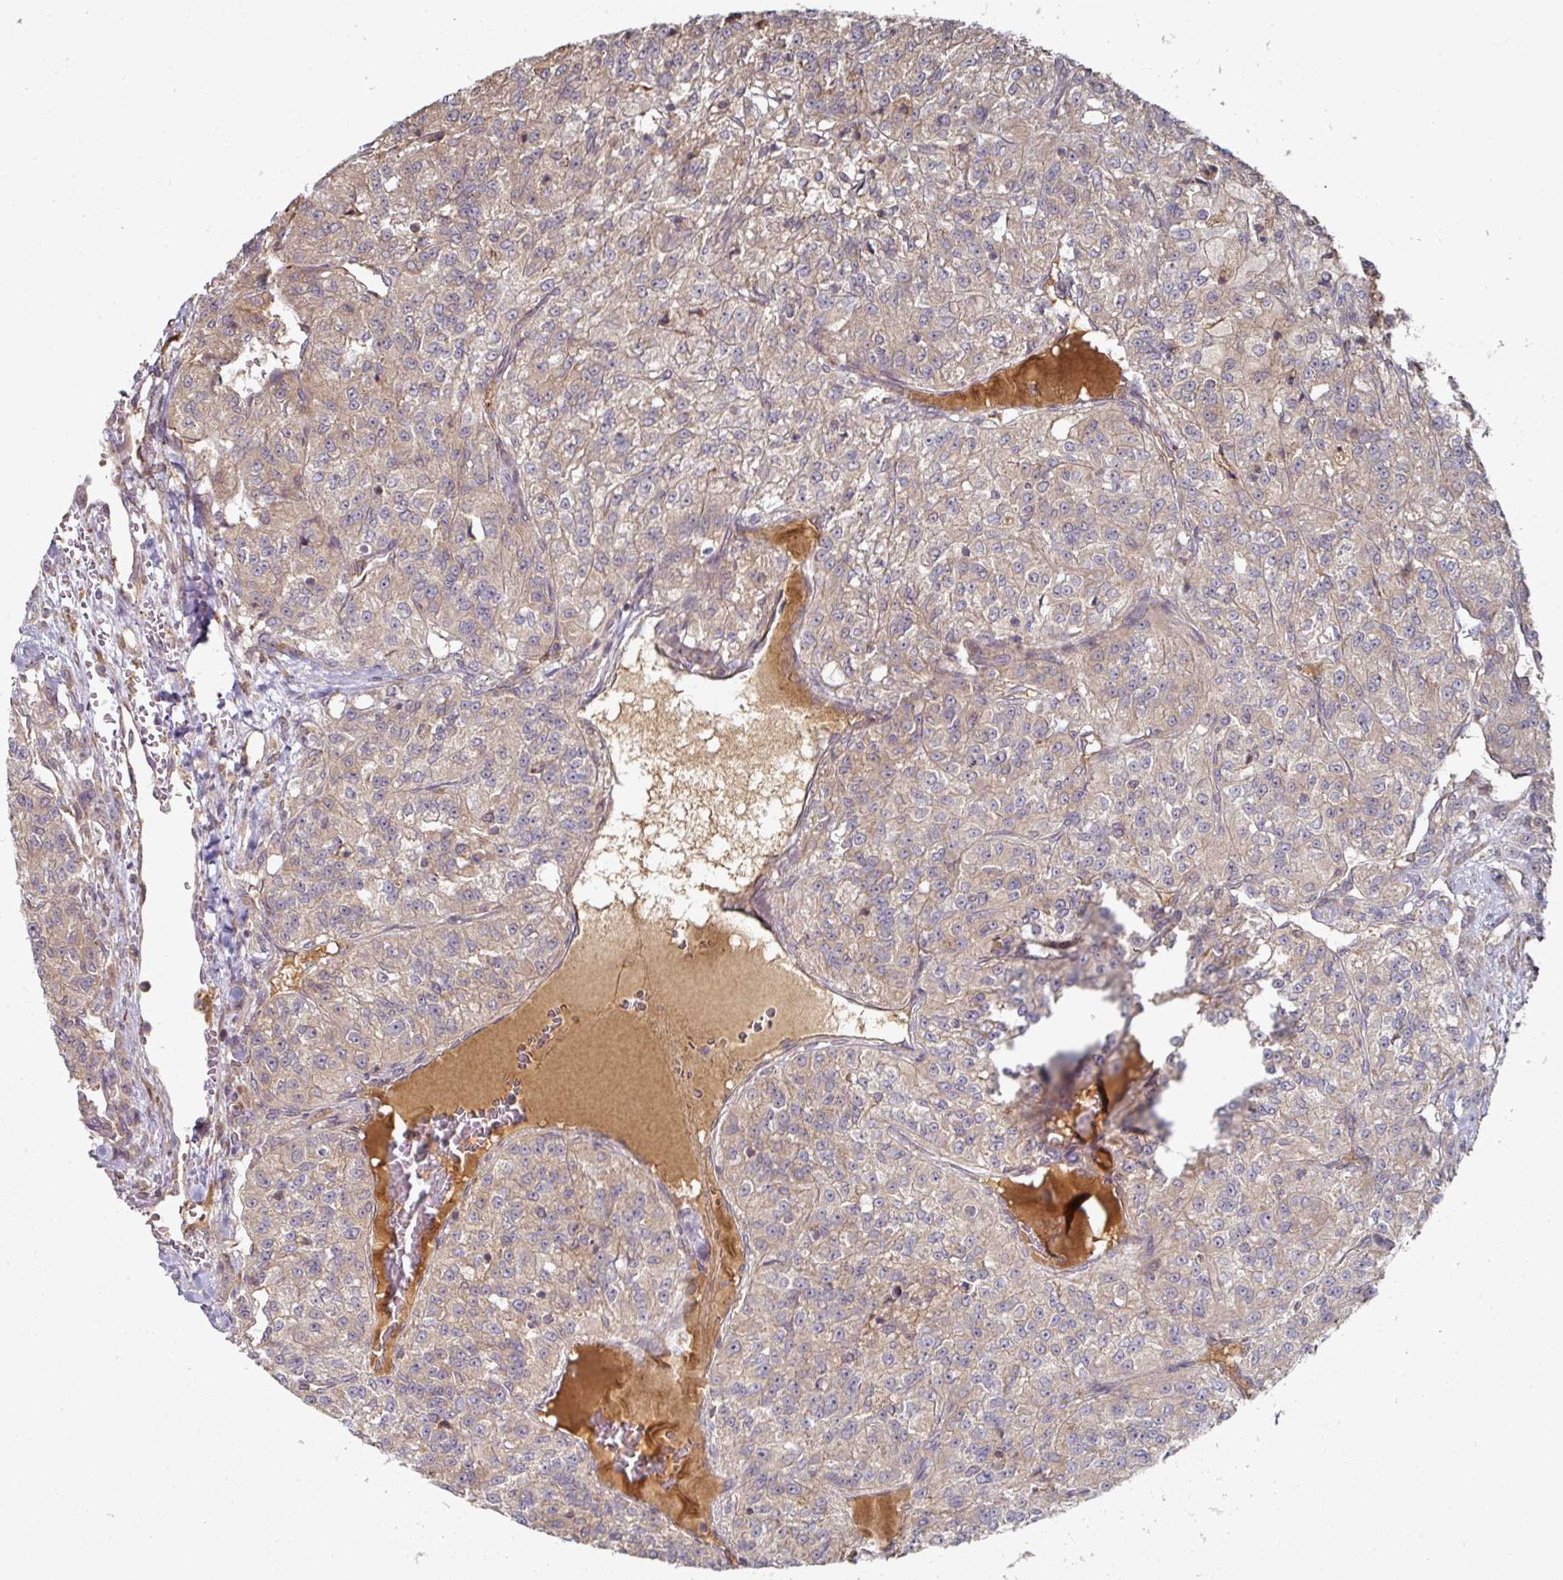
{"staining": {"intensity": "weak", "quantity": ">75%", "location": "cytoplasmic/membranous"}, "tissue": "renal cancer", "cell_type": "Tumor cells", "image_type": "cancer", "snomed": [{"axis": "morphology", "description": "Adenocarcinoma, NOS"}, {"axis": "topography", "description": "Kidney"}], "caption": "Renal cancer was stained to show a protein in brown. There is low levels of weak cytoplasmic/membranous staining in about >75% of tumor cells.", "gene": "CEP95", "patient": {"sex": "female", "age": 63}}